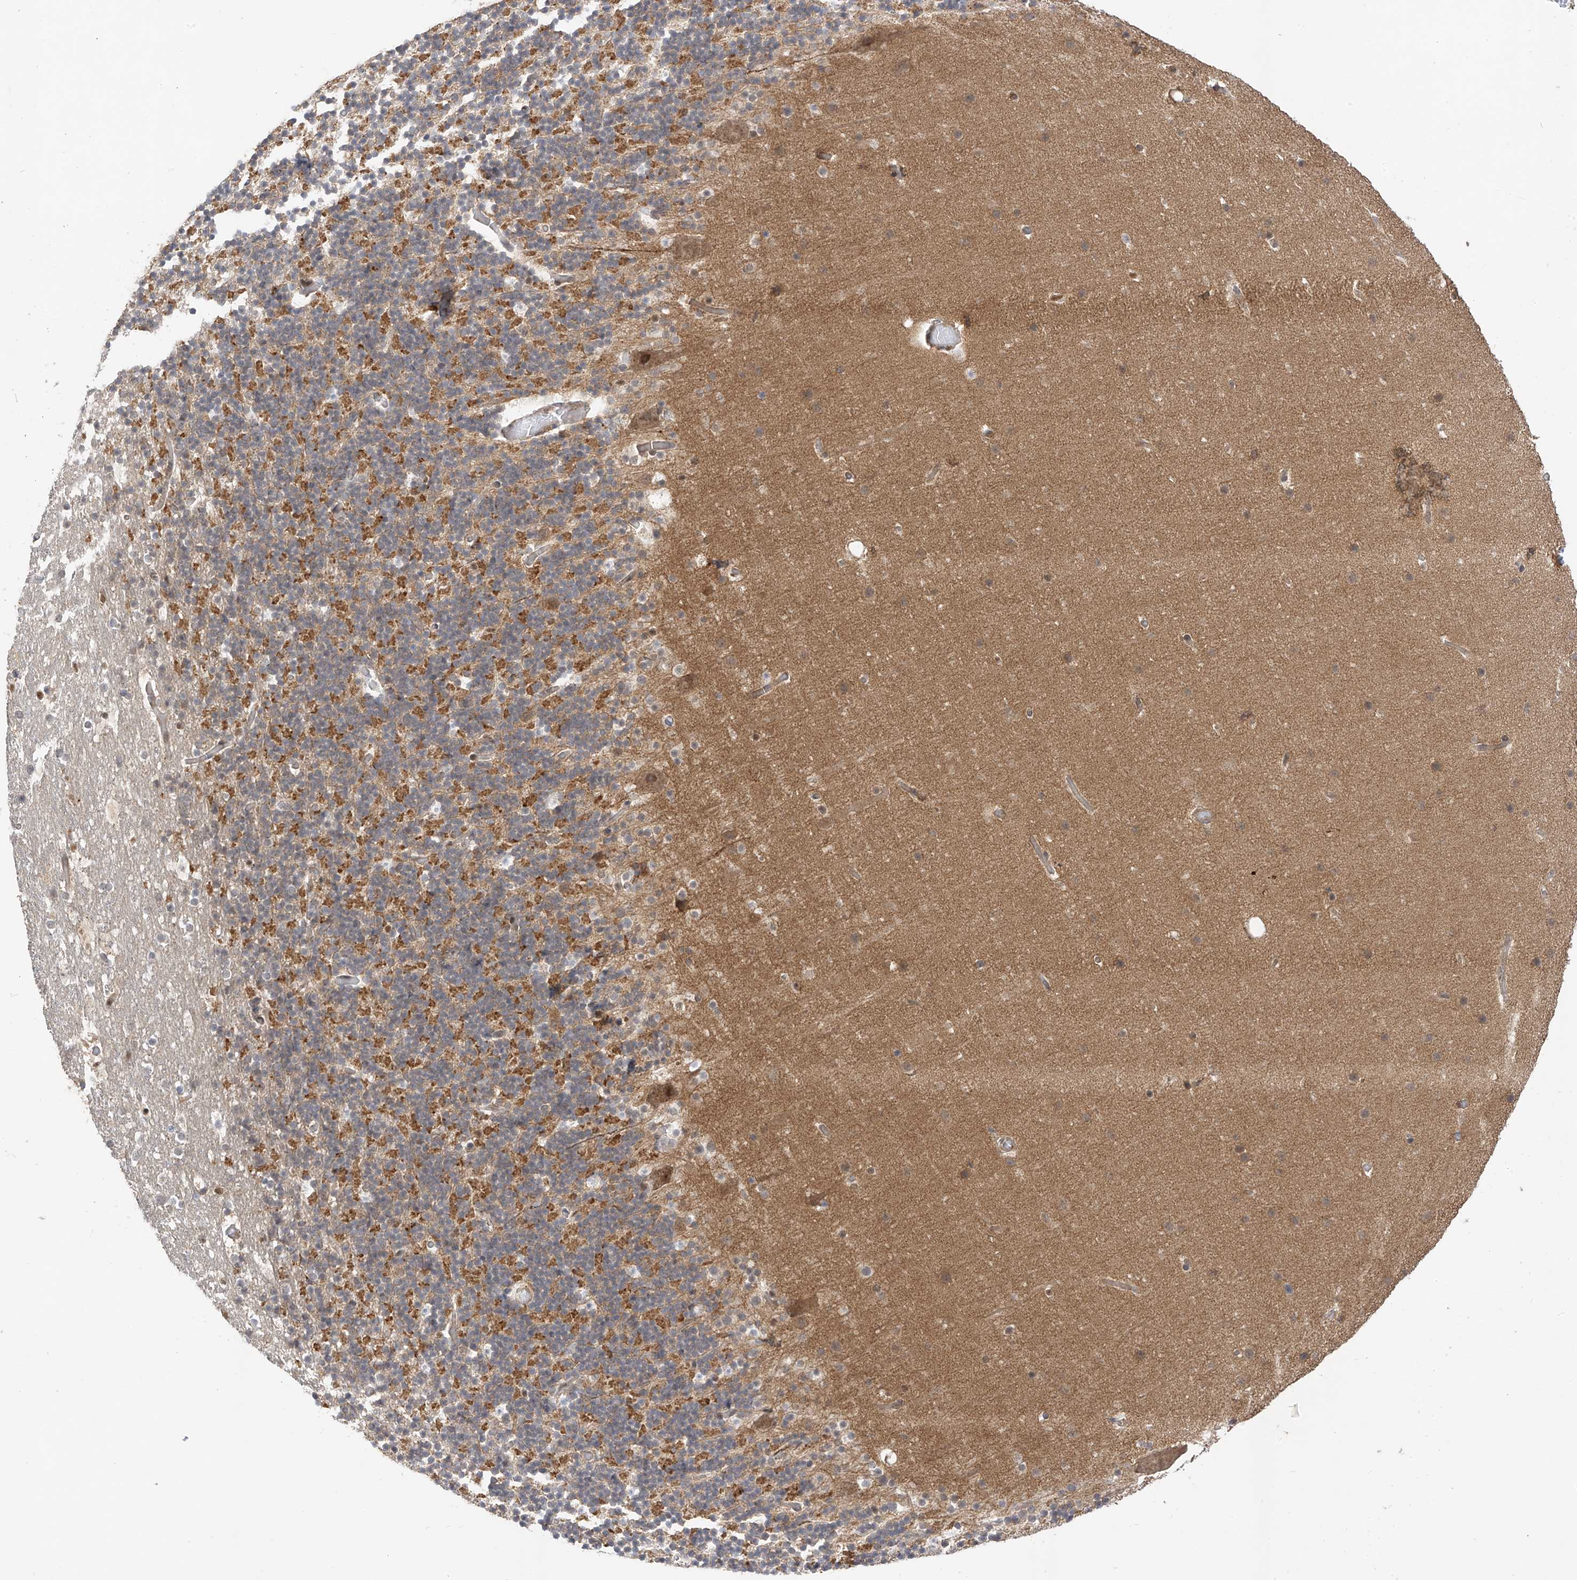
{"staining": {"intensity": "moderate", "quantity": "<25%", "location": "cytoplasmic/membranous"}, "tissue": "cerebellum", "cell_type": "Cells in granular layer", "image_type": "normal", "snomed": [{"axis": "morphology", "description": "Normal tissue, NOS"}, {"axis": "topography", "description": "Cerebellum"}], "caption": "IHC histopathology image of unremarkable human cerebellum stained for a protein (brown), which demonstrates low levels of moderate cytoplasmic/membranous expression in about <25% of cells in granular layer.", "gene": "MRTFA", "patient": {"sex": "male", "age": 57}}